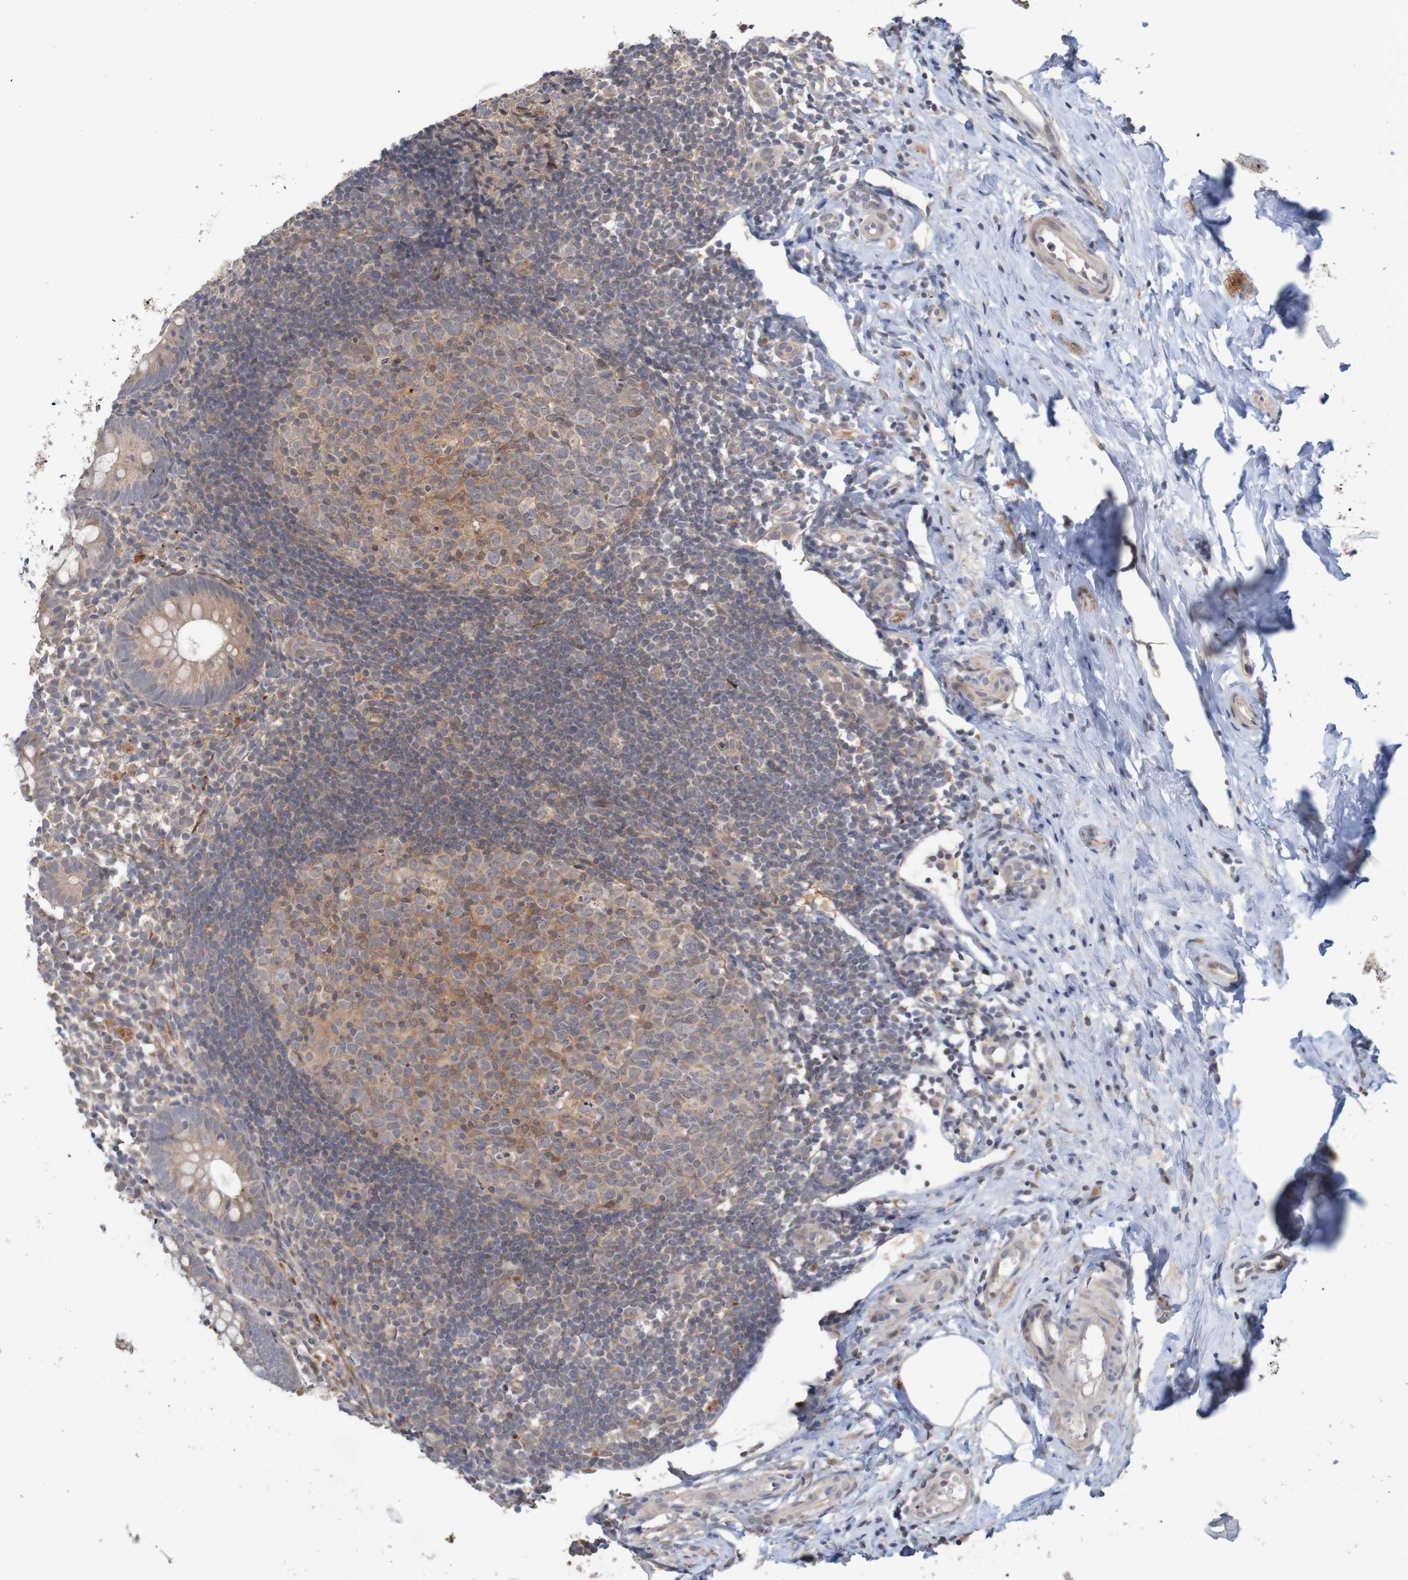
{"staining": {"intensity": "weak", "quantity": ">75%", "location": "cytoplasmic/membranous"}, "tissue": "appendix", "cell_type": "Glandular cells", "image_type": "normal", "snomed": [{"axis": "morphology", "description": "Normal tissue, NOS"}, {"axis": "topography", "description": "Appendix"}], "caption": "IHC (DAB (3,3'-diaminobenzidine)) staining of benign human appendix exhibits weak cytoplasmic/membranous protein staining in about >75% of glandular cells.", "gene": "ANKK1", "patient": {"sex": "female", "age": 20}}